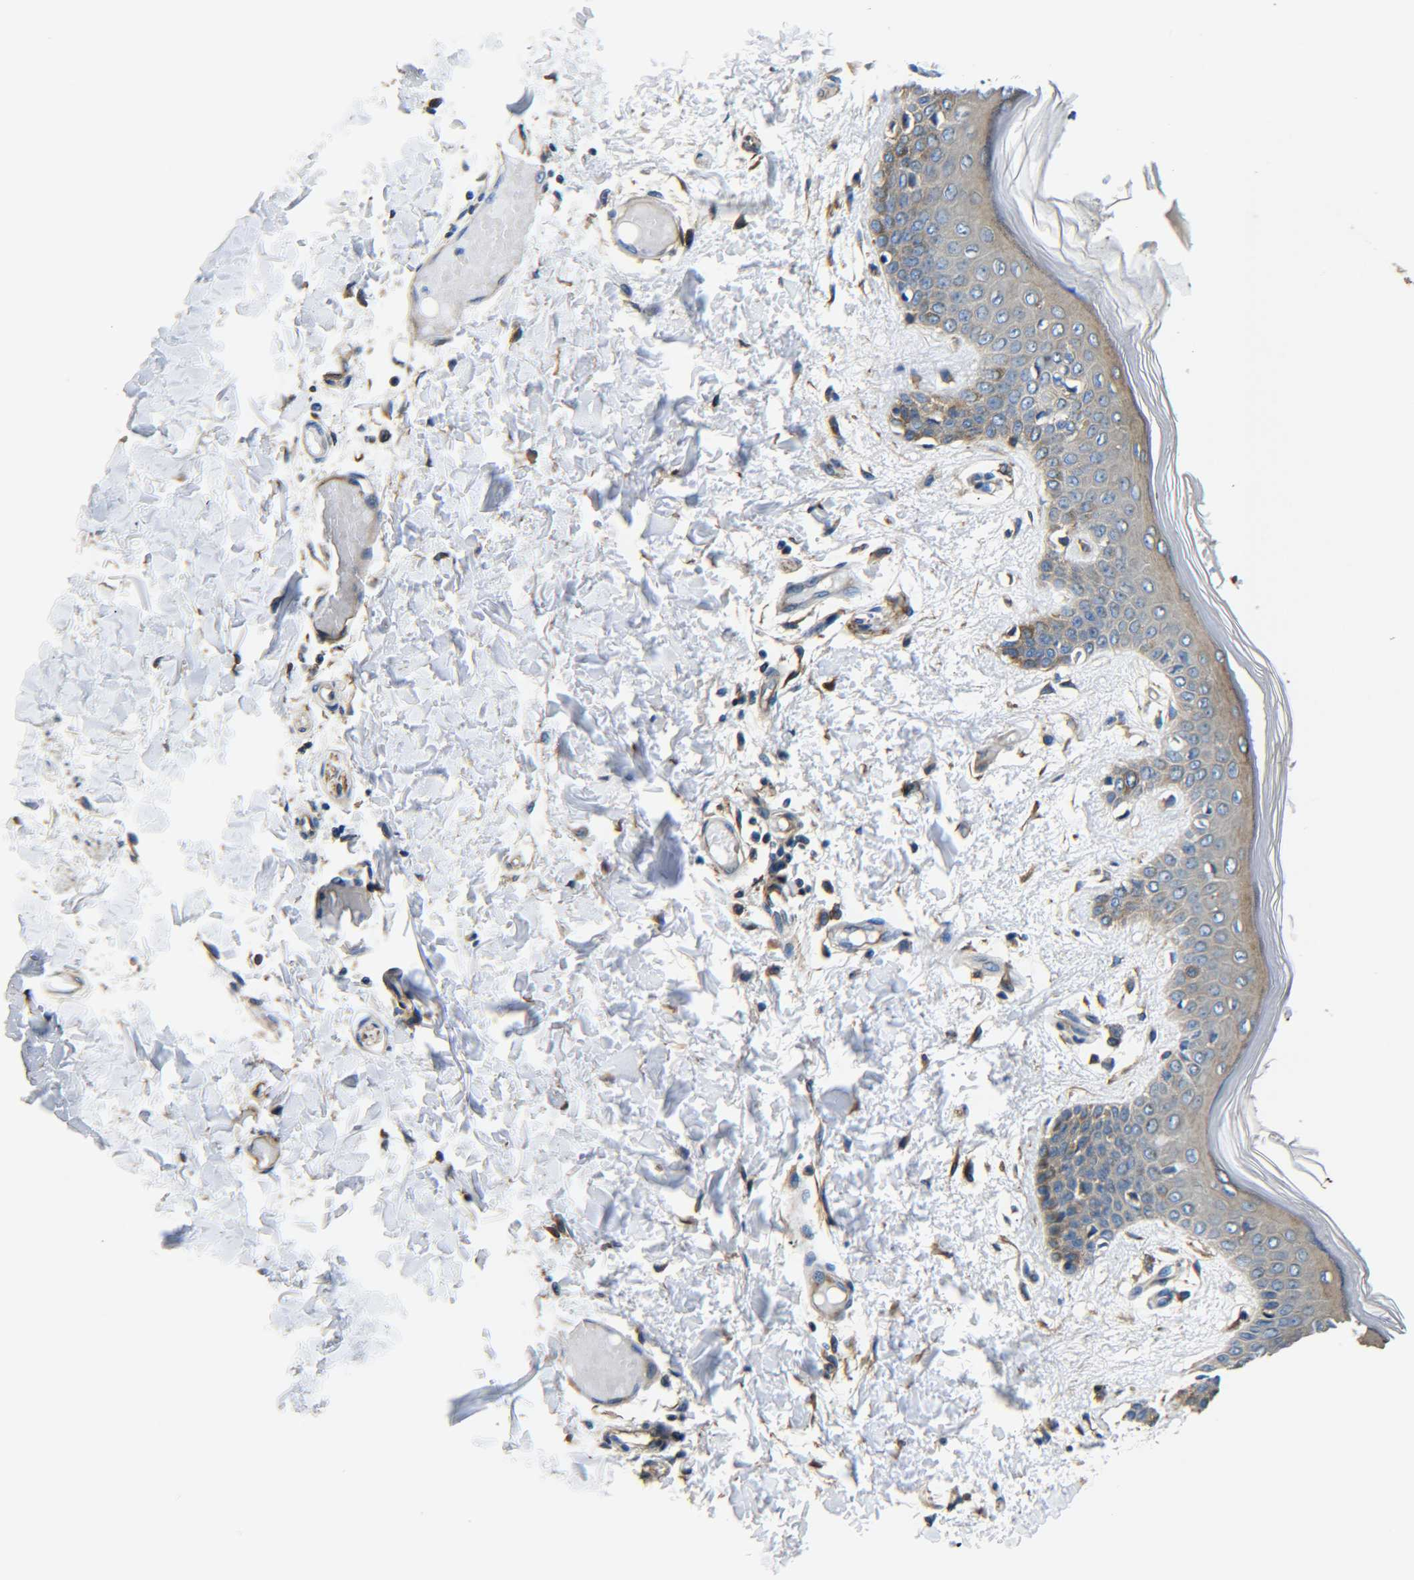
{"staining": {"intensity": "moderate", "quantity": ">75%", "location": "cytoplasmic/membranous"}, "tissue": "skin", "cell_type": "Fibroblasts", "image_type": "normal", "snomed": [{"axis": "morphology", "description": "Normal tissue, NOS"}, {"axis": "topography", "description": "Skin"}], "caption": "Skin was stained to show a protein in brown. There is medium levels of moderate cytoplasmic/membranous positivity in approximately >75% of fibroblasts. (Brightfield microscopy of DAB IHC at high magnification).", "gene": "TUBB", "patient": {"sex": "male", "age": 53}}